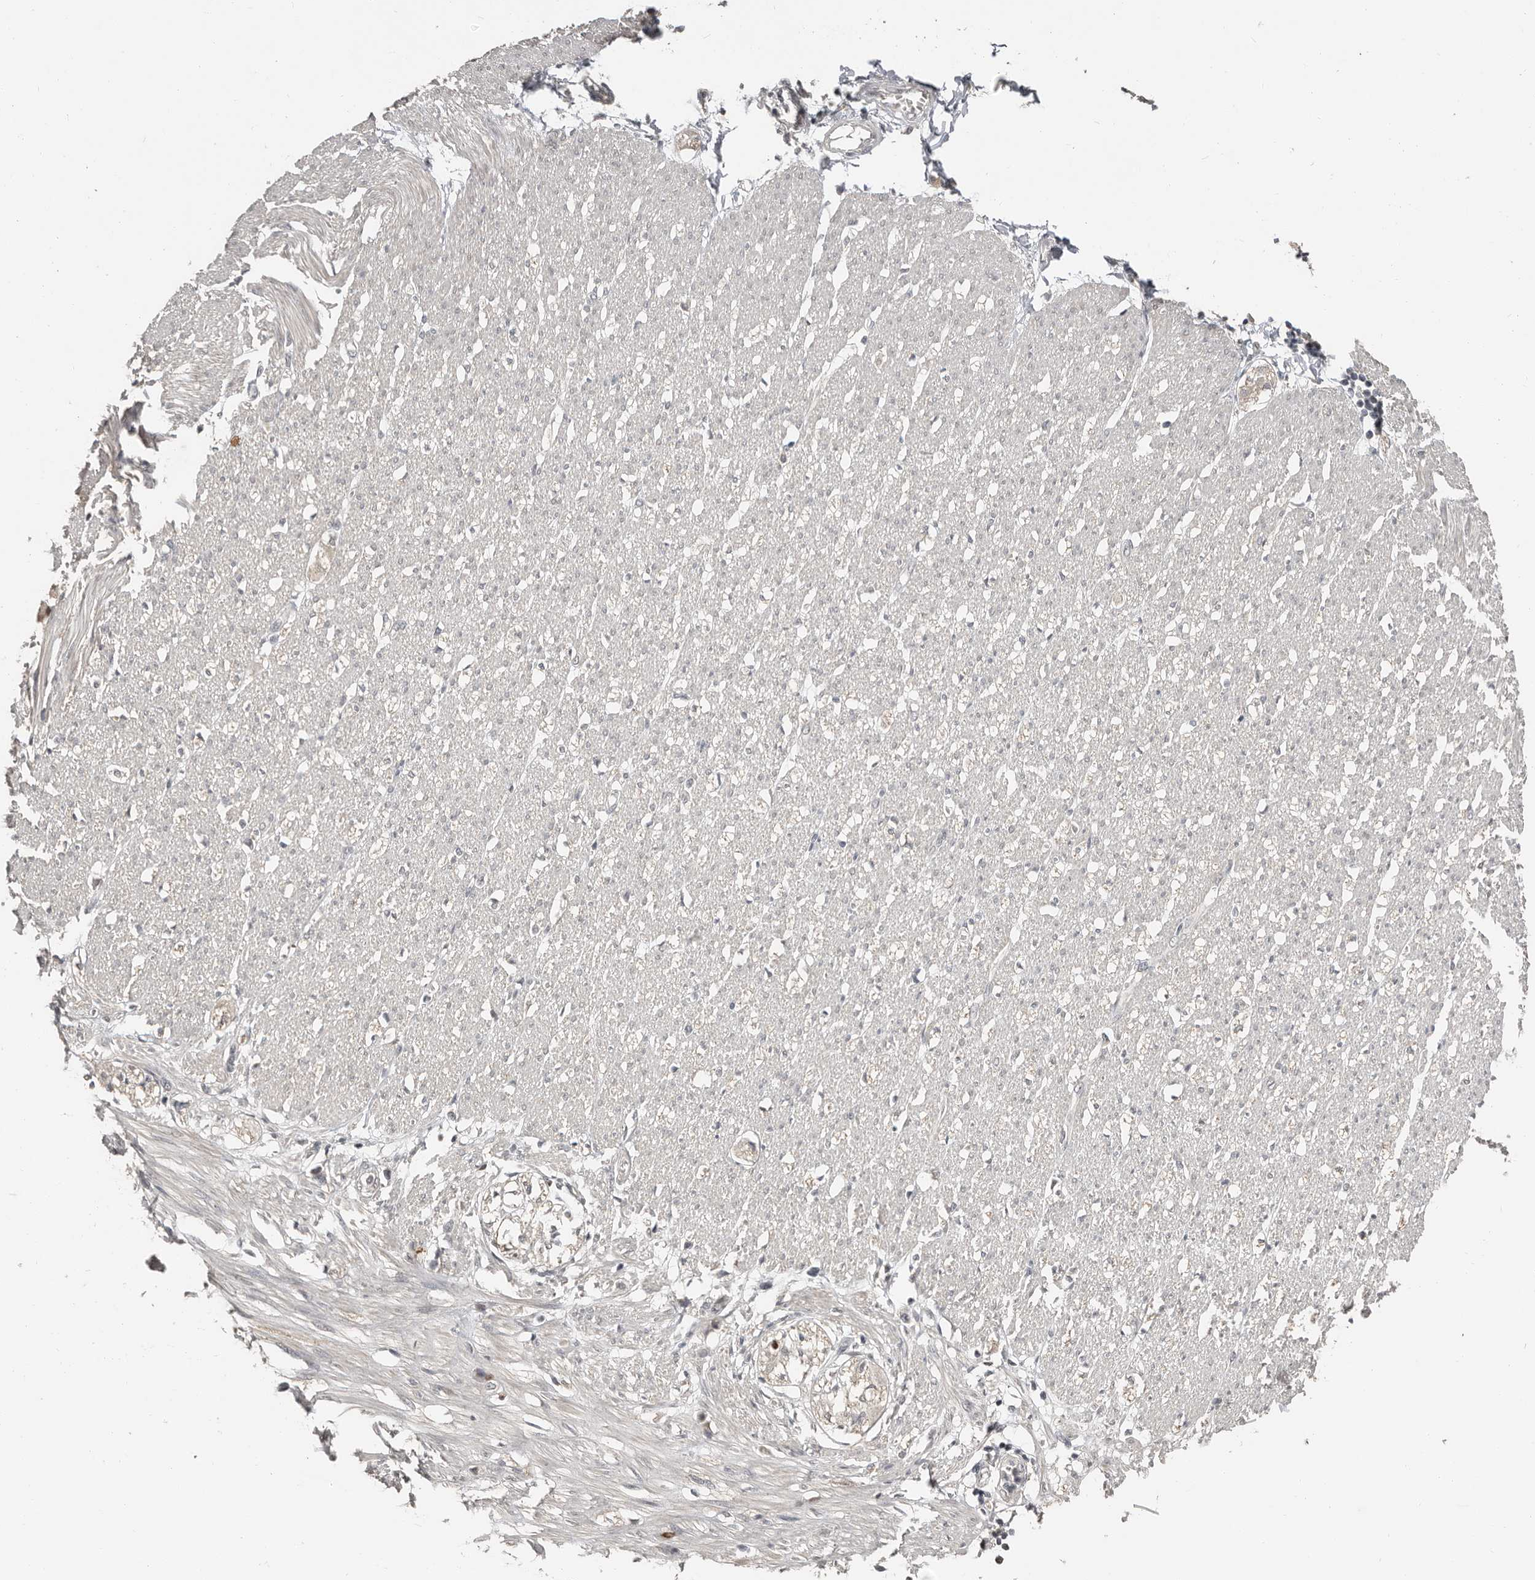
{"staining": {"intensity": "weak", "quantity": "25%-75%", "location": "cytoplasmic/membranous"}, "tissue": "smooth muscle", "cell_type": "Smooth muscle cells", "image_type": "normal", "snomed": [{"axis": "morphology", "description": "Normal tissue, NOS"}, {"axis": "morphology", "description": "Adenocarcinoma, NOS"}, {"axis": "topography", "description": "Colon"}, {"axis": "topography", "description": "Peripheral nerve tissue"}], "caption": "Protein staining reveals weak cytoplasmic/membranous staining in about 25%-75% of smooth muscle cells in benign smooth muscle. (brown staining indicates protein expression, while blue staining denotes nuclei).", "gene": "APOL6", "patient": {"sex": "male", "age": 14}}